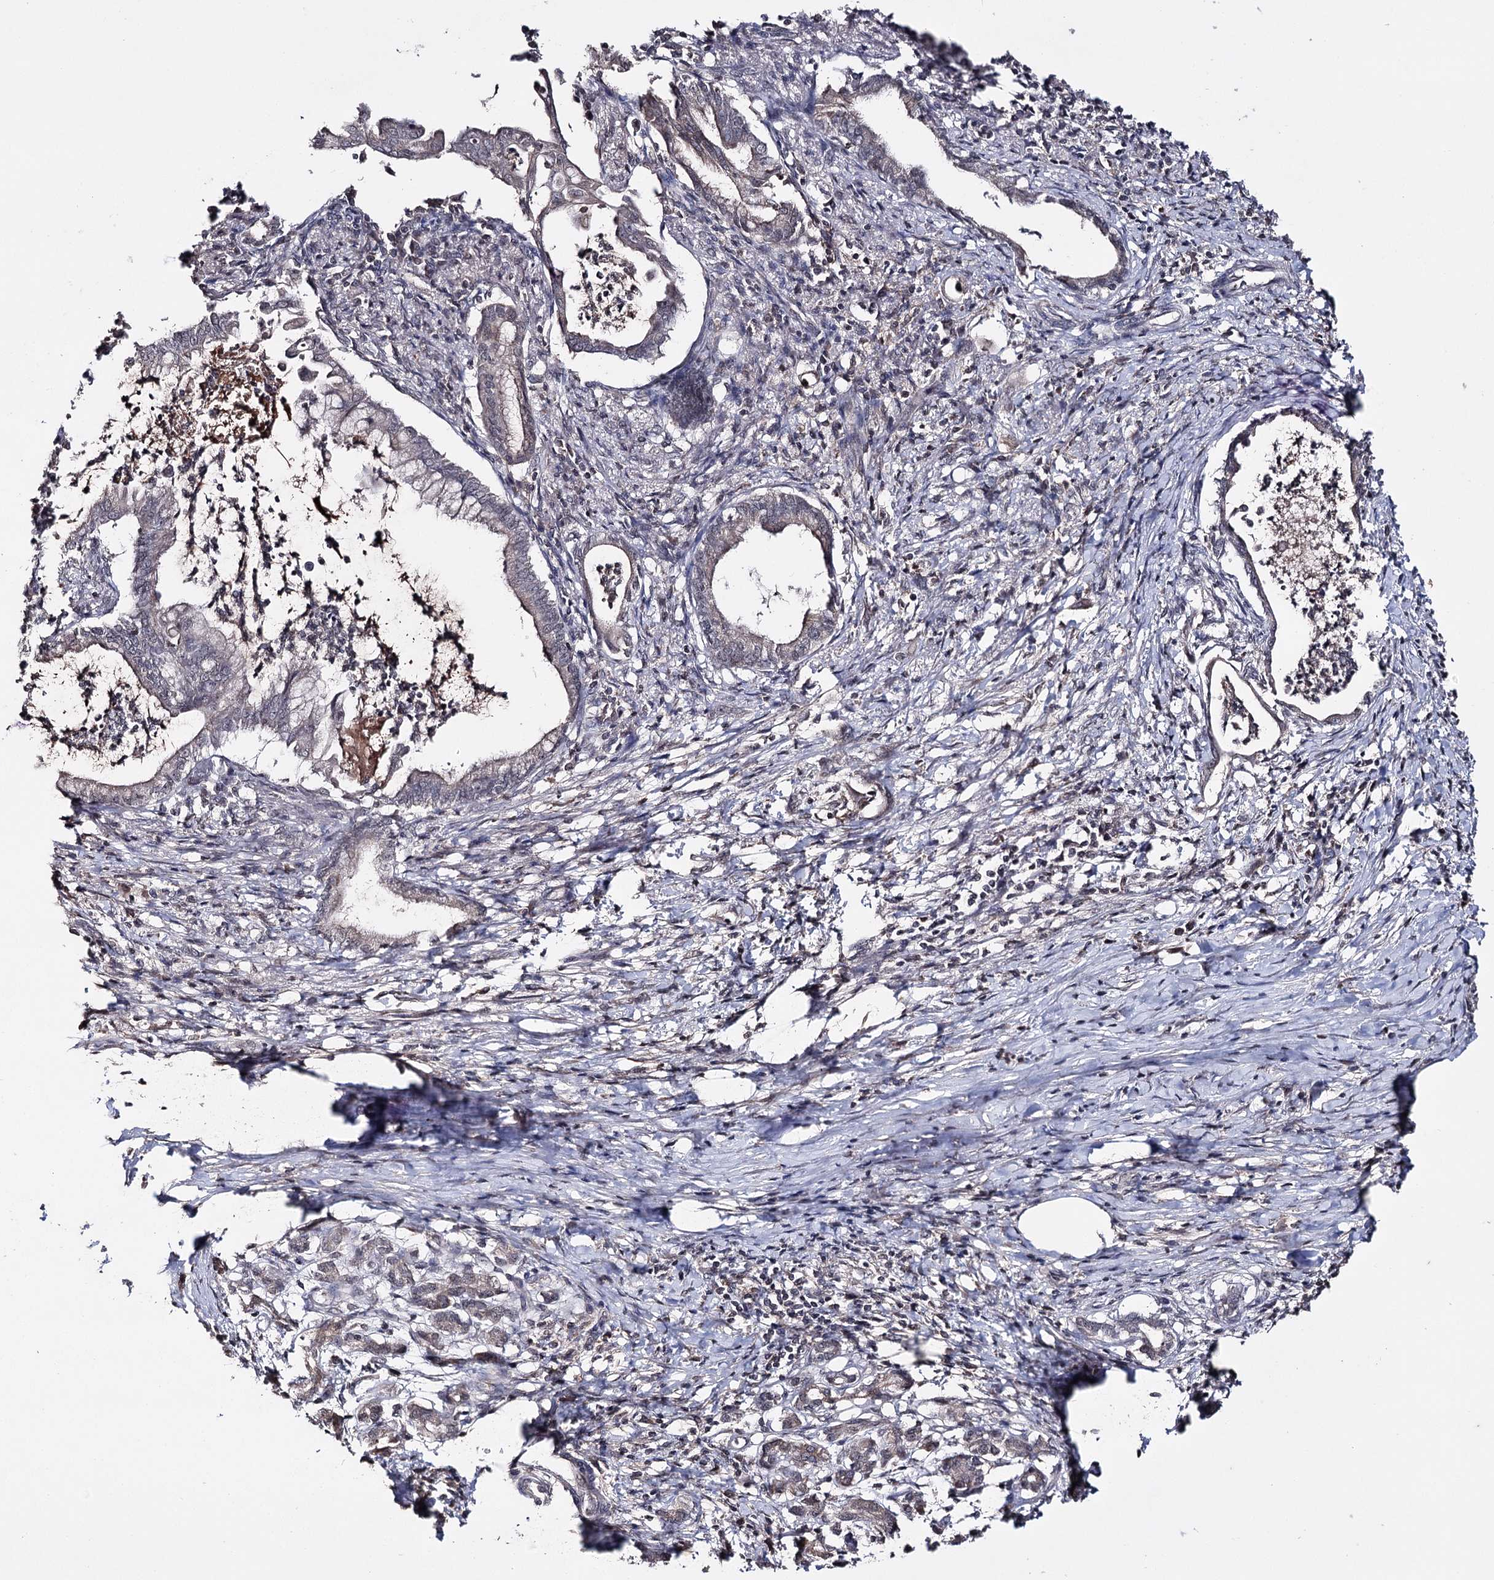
{"staining": {"intensity": "negative", "quantity": "none", "location": "none"}, "tissue": "pancreatic cancer", "cell_type": "Tumor cells", "image_type": "cancer", "snomed": [{"axis": "morphology", "description": "Adenocarcinoma, NOS"}, {"axis": "topography", "description": "Pancreas"}], "caption": "The image reveals no significant expression in tumor cells of pancreatic cancer.", "gene": "SYNGR3", "patient": {"sex": "female", "age": 55}}